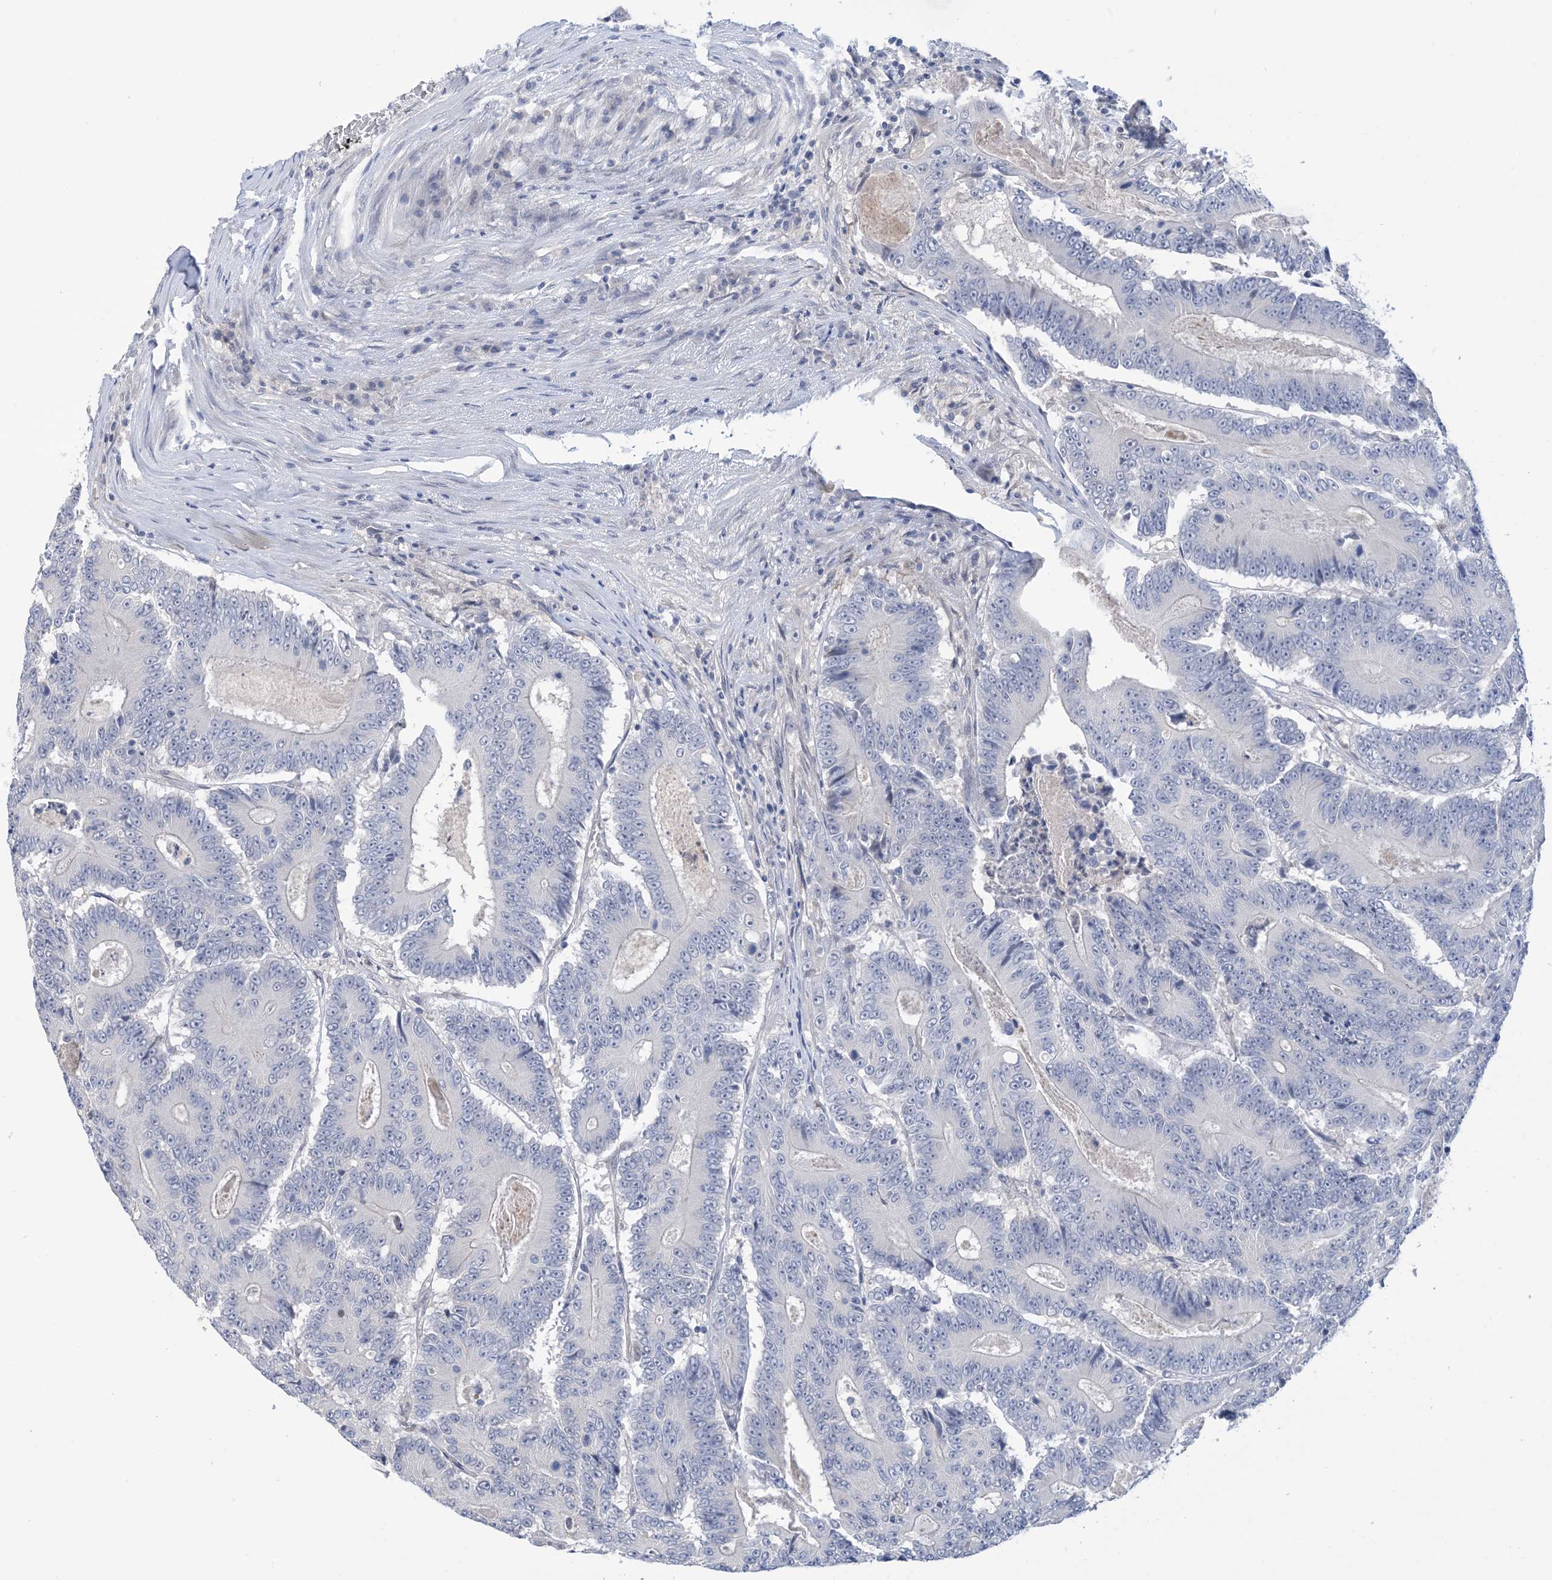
{"staining": {"intensity": "negative", "quantity": "none", "location": "none"}, "tissue": "colorectal cancer", "cell_type": "Tumor cells", "image_type": "cancer", "snomed": [{"axis": "morphology", "description": "Adenocarcinoma, NOS"}, {"axis": "topography", "description": "Colon"}], "caption": "High power microscopy micrograph of an immunohistochemistry histopathology image of colorectal cancer, revealing no significant positivity in tumor cells.", "gene": "TTYH1", "patient": {"sex": "male", "age": 83}}